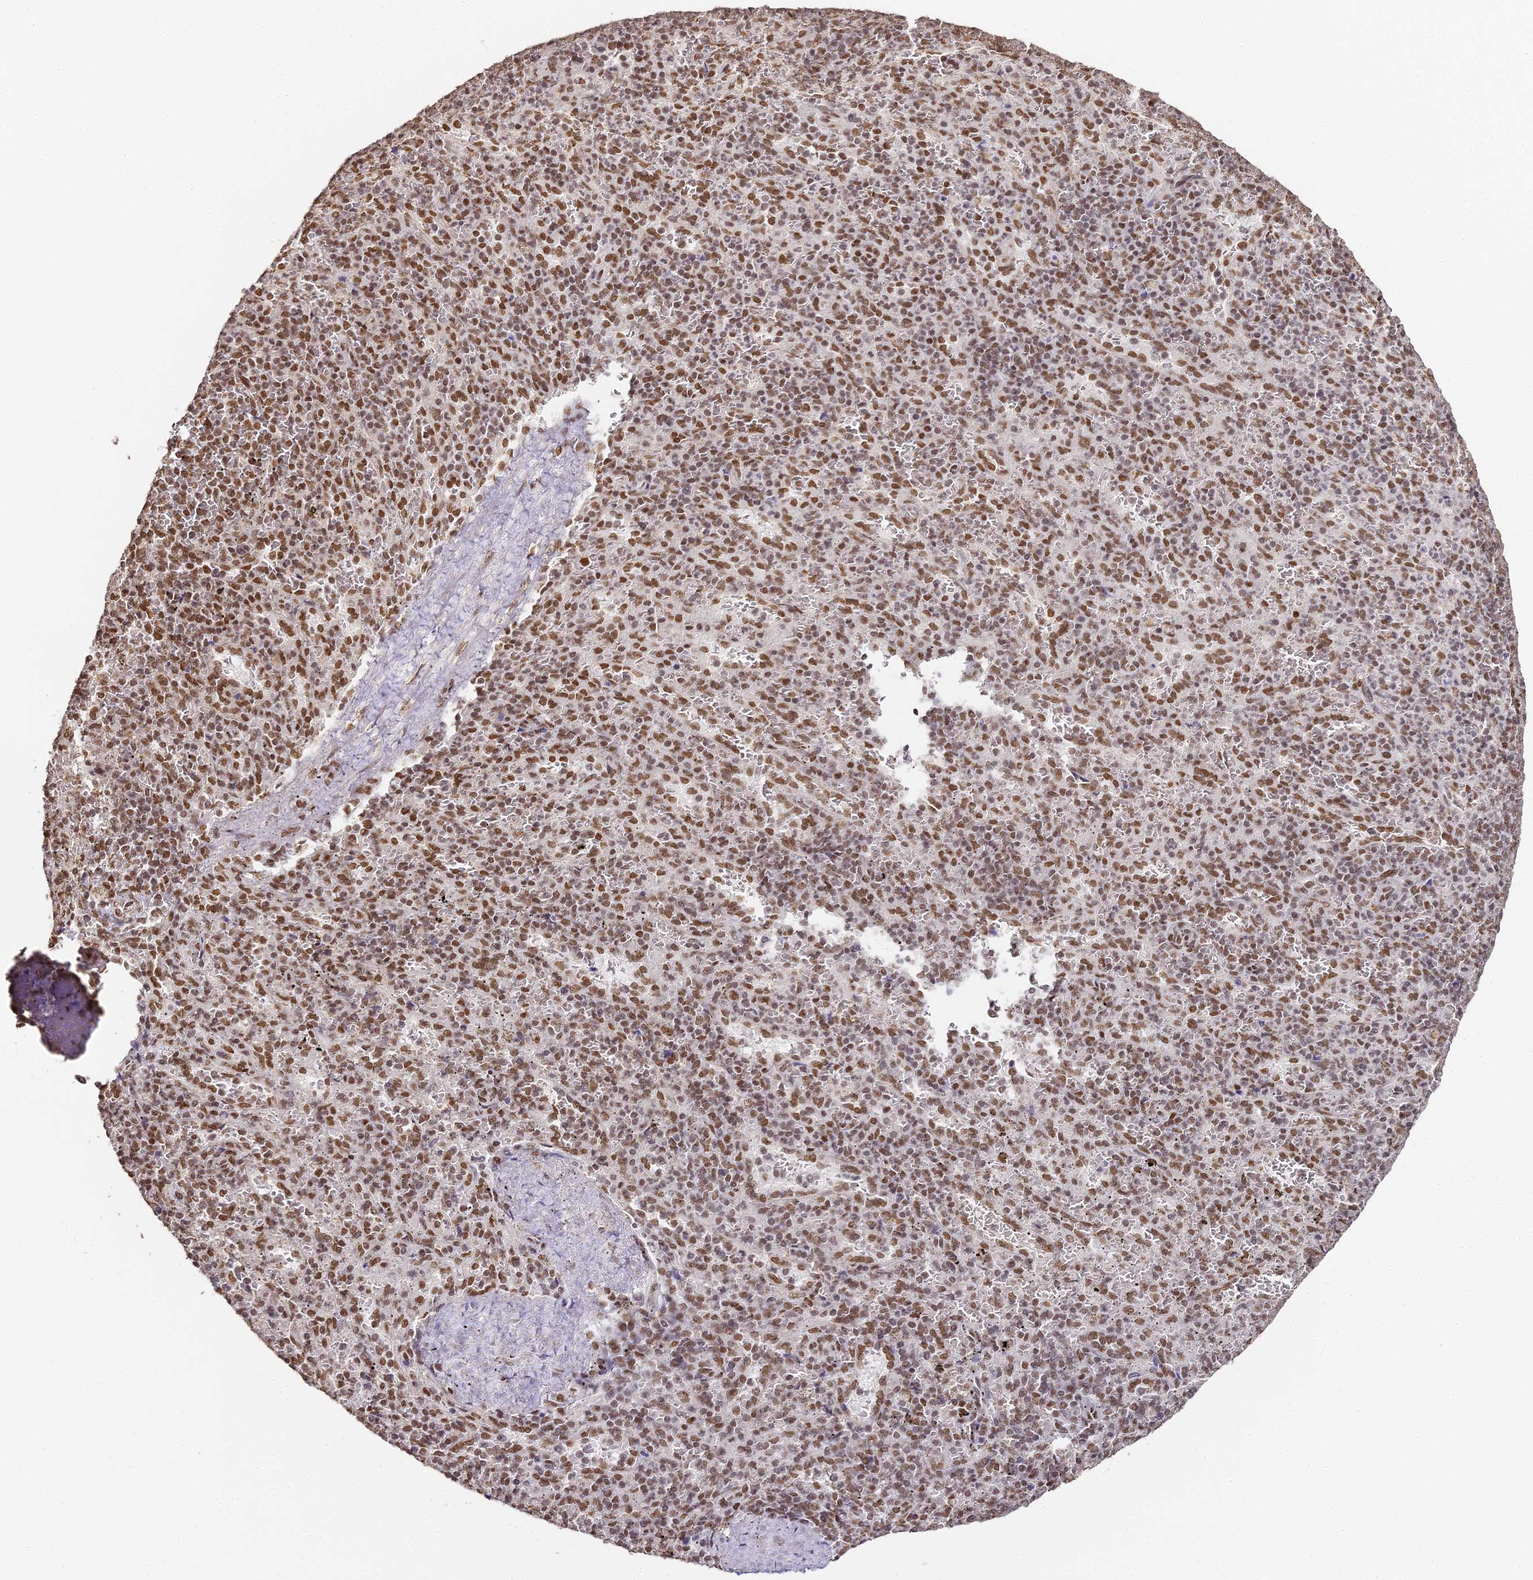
{"staining": {"intensity": "moderate", "quantity": ">75%", "location": "nuclear"}, "tissue": "spleen", "cell_type": "Cells in red pulp", "image_type": "normal", "snomed": [{"axis": "morphology", "description": "Normal tissue, NOS"}, {"axis": "topography", "description": "Spleen"}], "caption": "Immunohistochemistry (DAB) staining of unremarkable spleen demonstrates moderate nuclear protein expression in about >75% of cells in red pulp.", "gene": "HNRNPA1", "patient": {"sex": "male", "age": 82}}